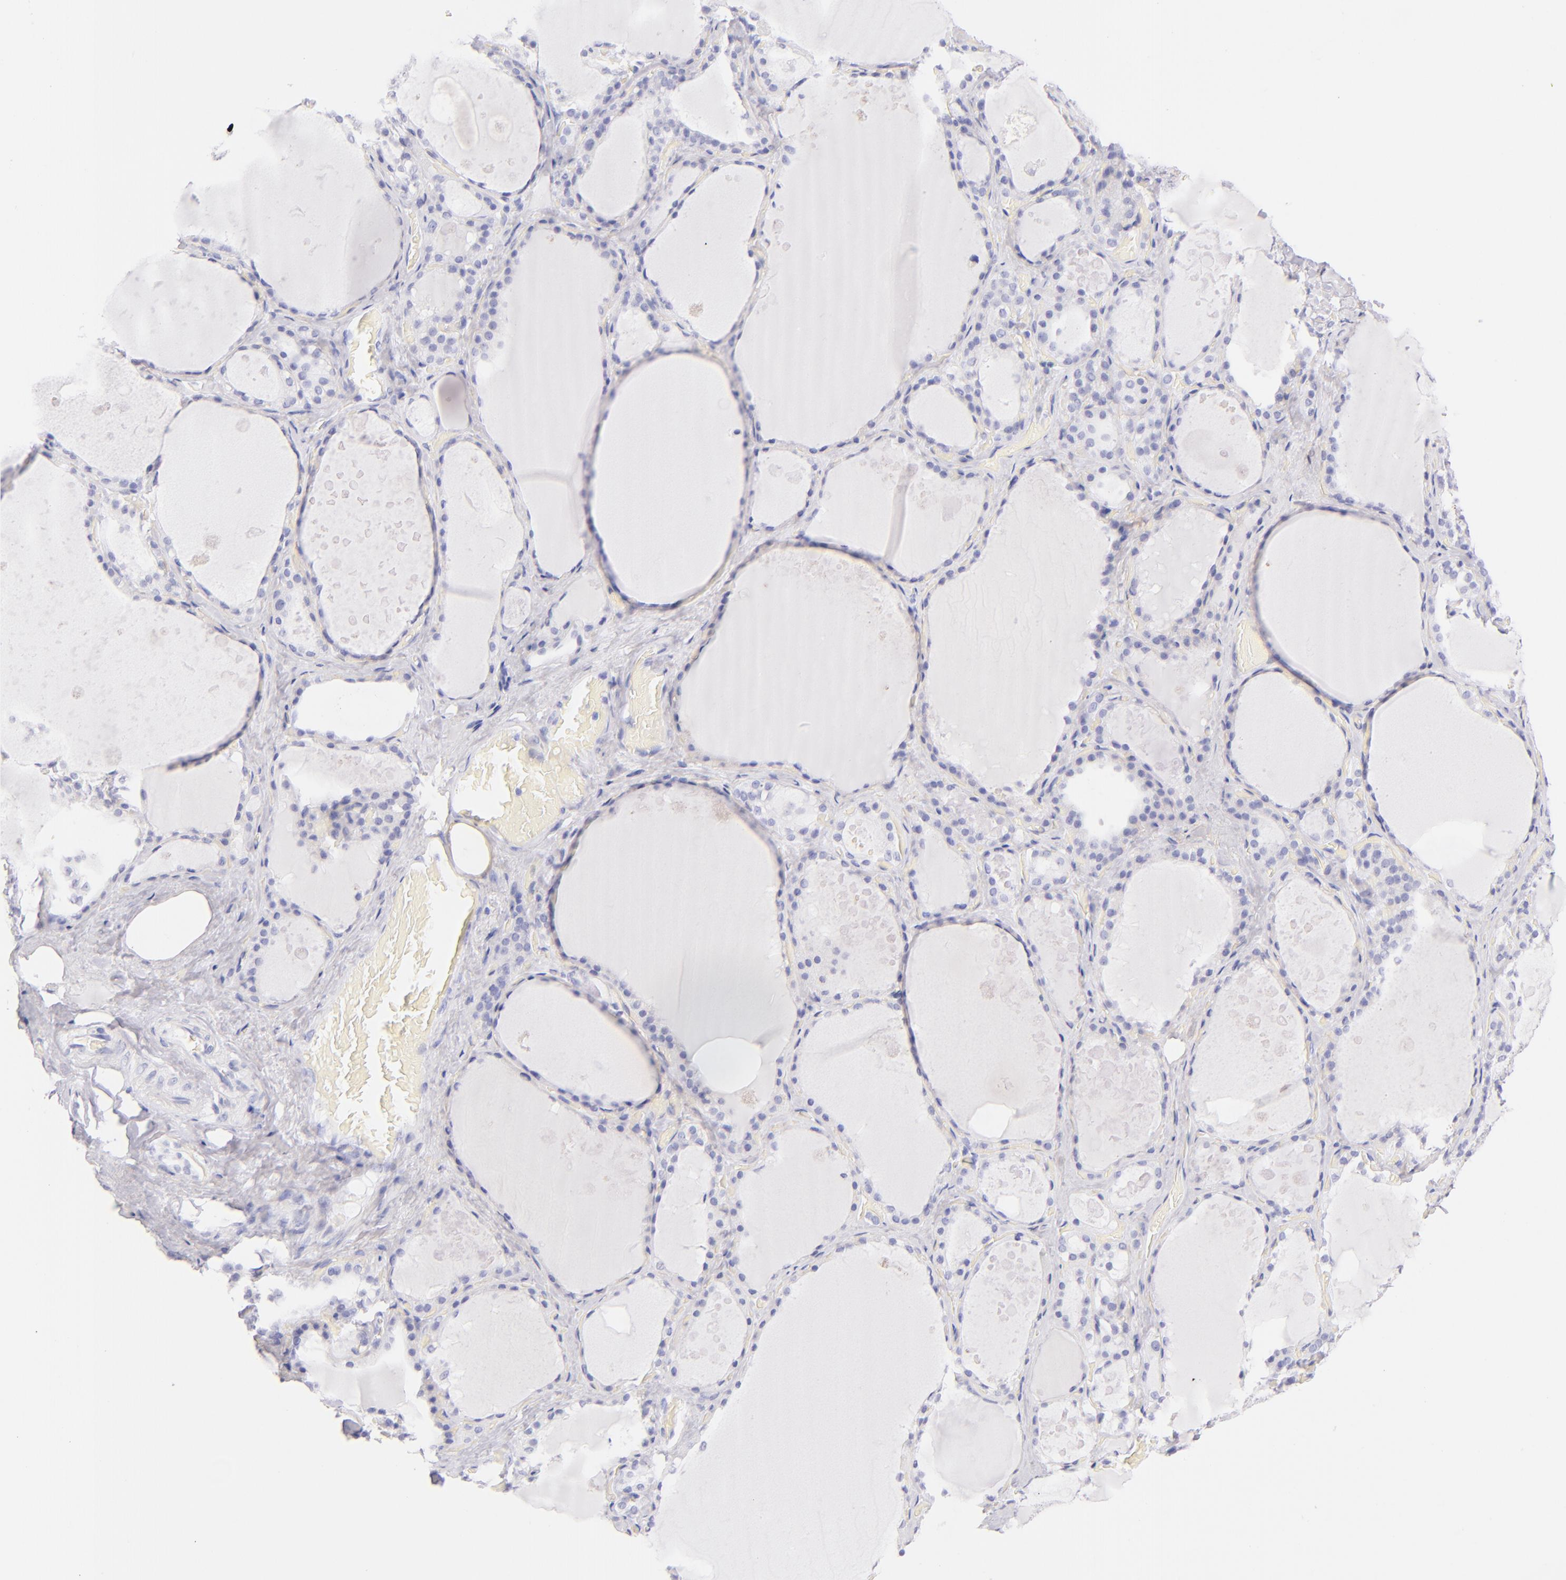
{"staining": {"intensity": "negative", "quantity": "none", "location": "none"}, "tissue": "thyroid gland", "cell_type": "Glandular cells", "image_type": "normal", "snomed": [{"axis": "morphology", "description": "Normal tissue, NOS"}, {"axis": "topography", "description": "Thyroid gland"}], "caption": "Histopathology image shows no protein positivity in glandular cells of normal thyroid gland. (DAB immunohistochemistry (IHC) visualized using brightfield microscopy, high magnification).", "gene": "SDC1", "patient": {"sex": "male", "age": 61}}